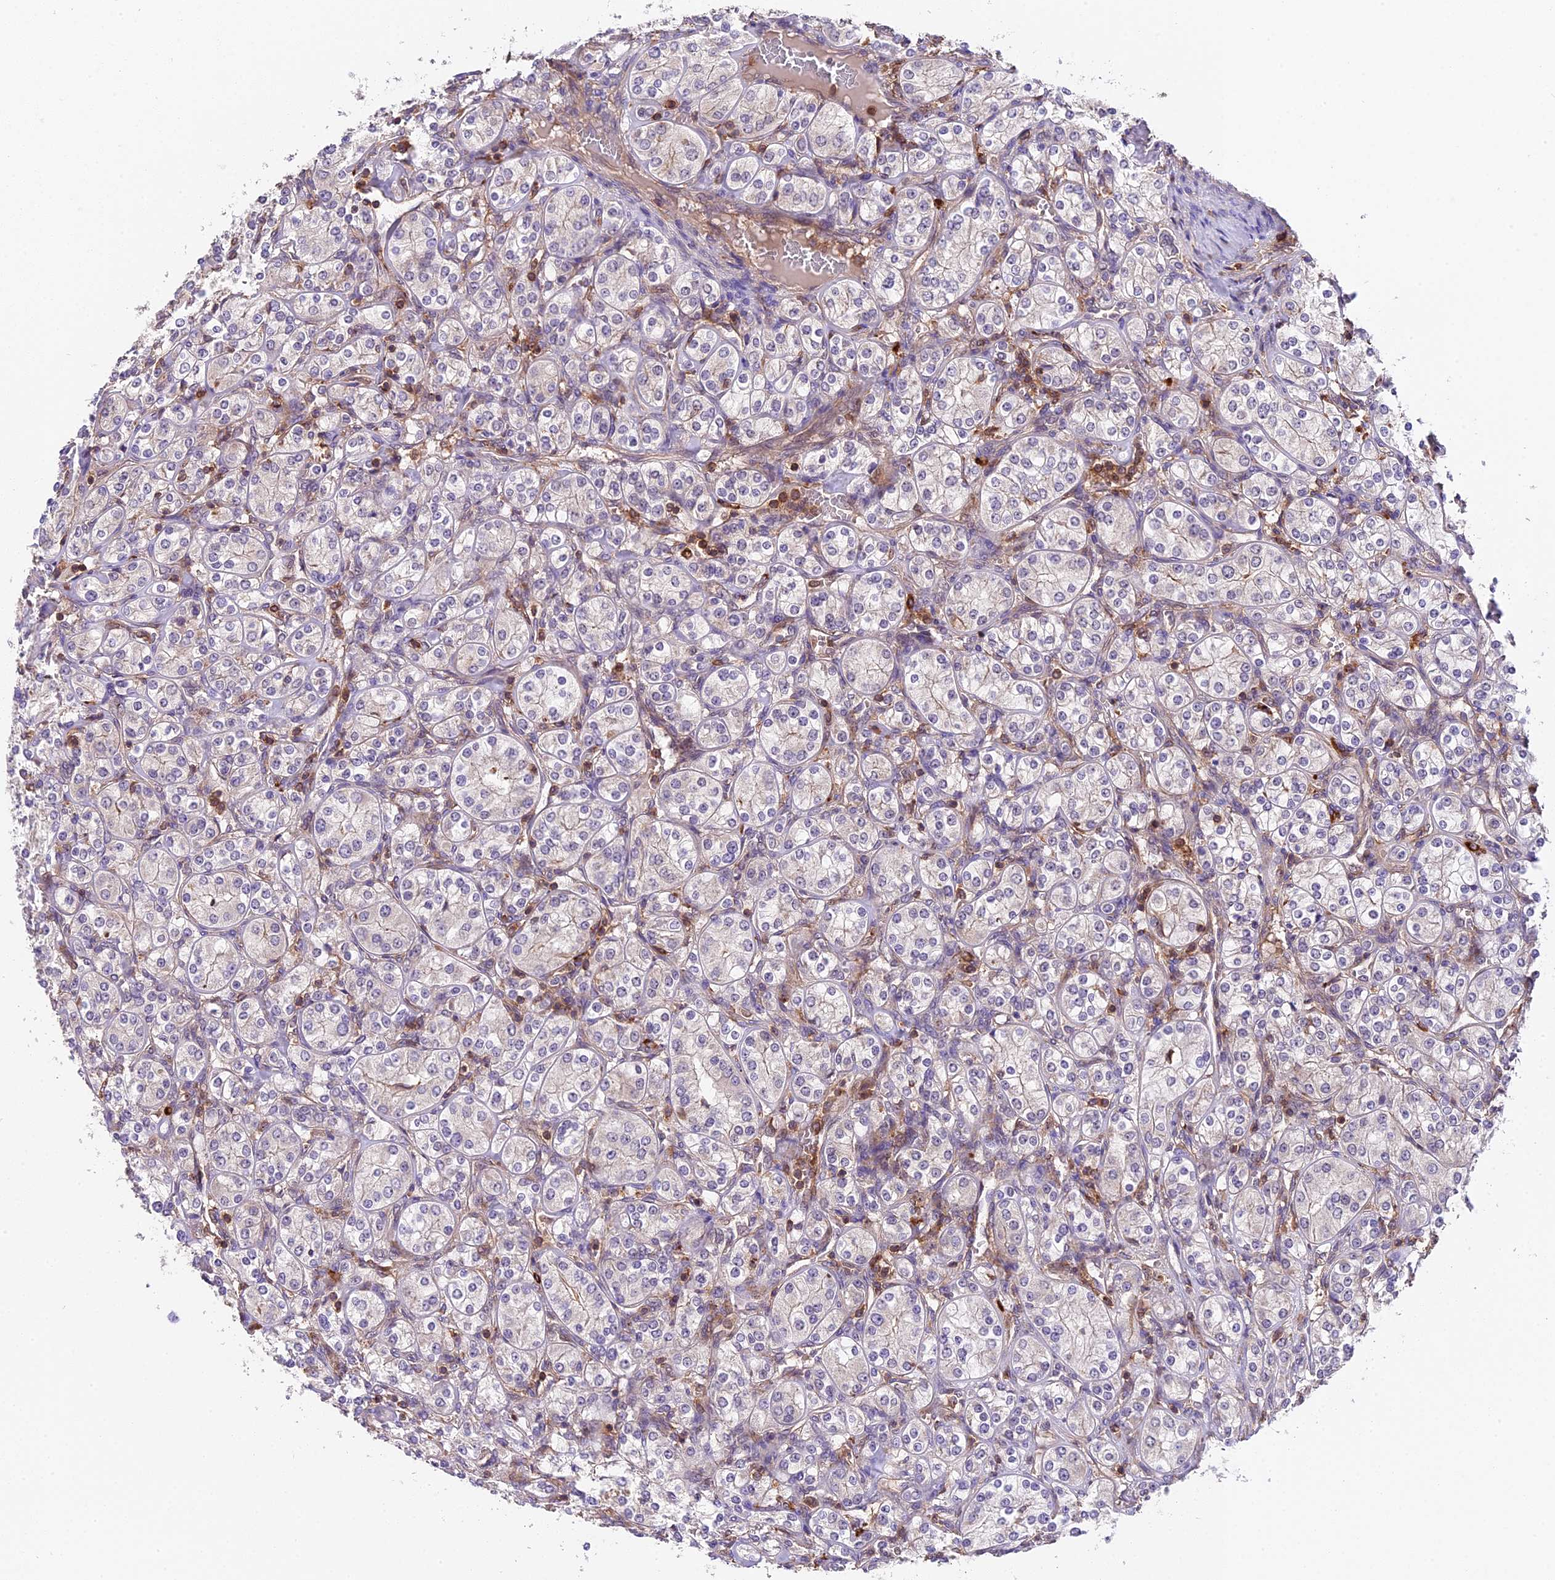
{"staining": {"intensity": "negative", "quantity": "none", "location": "none"}, "tissue": "renal cancer", "cell_type": "Tumor cells", "image_type": "cancer", "snomed": [{"axis": "morphology", "description": "Adenocarcinoma, NOS"}, {"axis": "topography", "description": "Kidney"}], "caption": "An immunohistochemistry (IHC) micrograph of adenocarcinoma (renal) is shown. There is no staining in tumor cells of adenocarcinoma (renal). Nuclei are stained in blue.", "gene": "SKIDA1", "patient": {"sex": "male", "age": 77}}